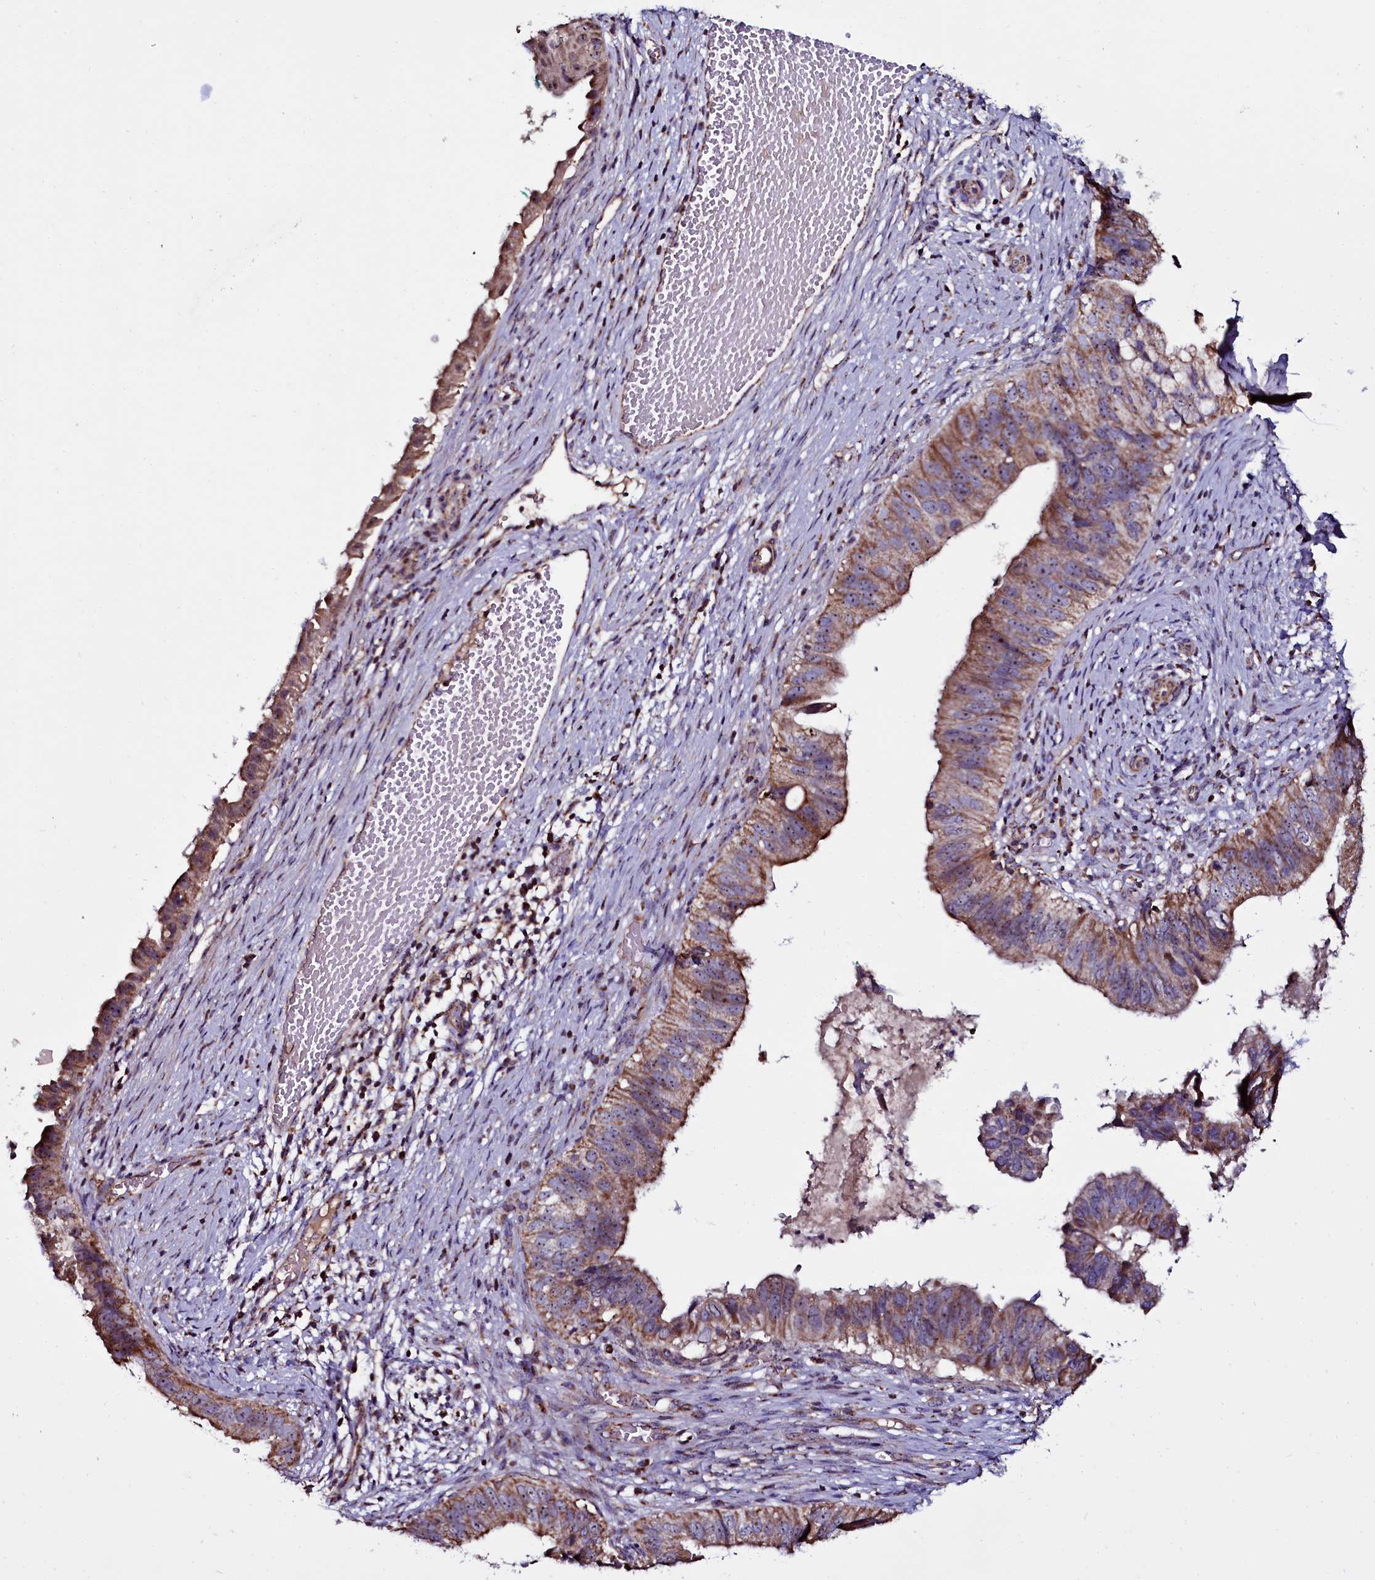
{"staining": {"intensity": "moderate", "quantity": ">75%", "location": "cytoplasmic/membranous"}, "tissue": "cervical cancer", "cell_type": "Tumor cells", "image_type": "cancer", "snomed": [{"axis": "morphology", "description": "Adenocarcinoma, NOS"}, {"axis": "topography", "description": "Cervix"}], "caption": "Immunohistochemistry image of human cervical adenocarcinoma stained for a protein (brown), which exhibits medium levels of moderate cytoplasmic/membranous positivity in about >75% of tumor cells.", "gene": "NAA80", "patient": {"sex": "female", "age": 42}}